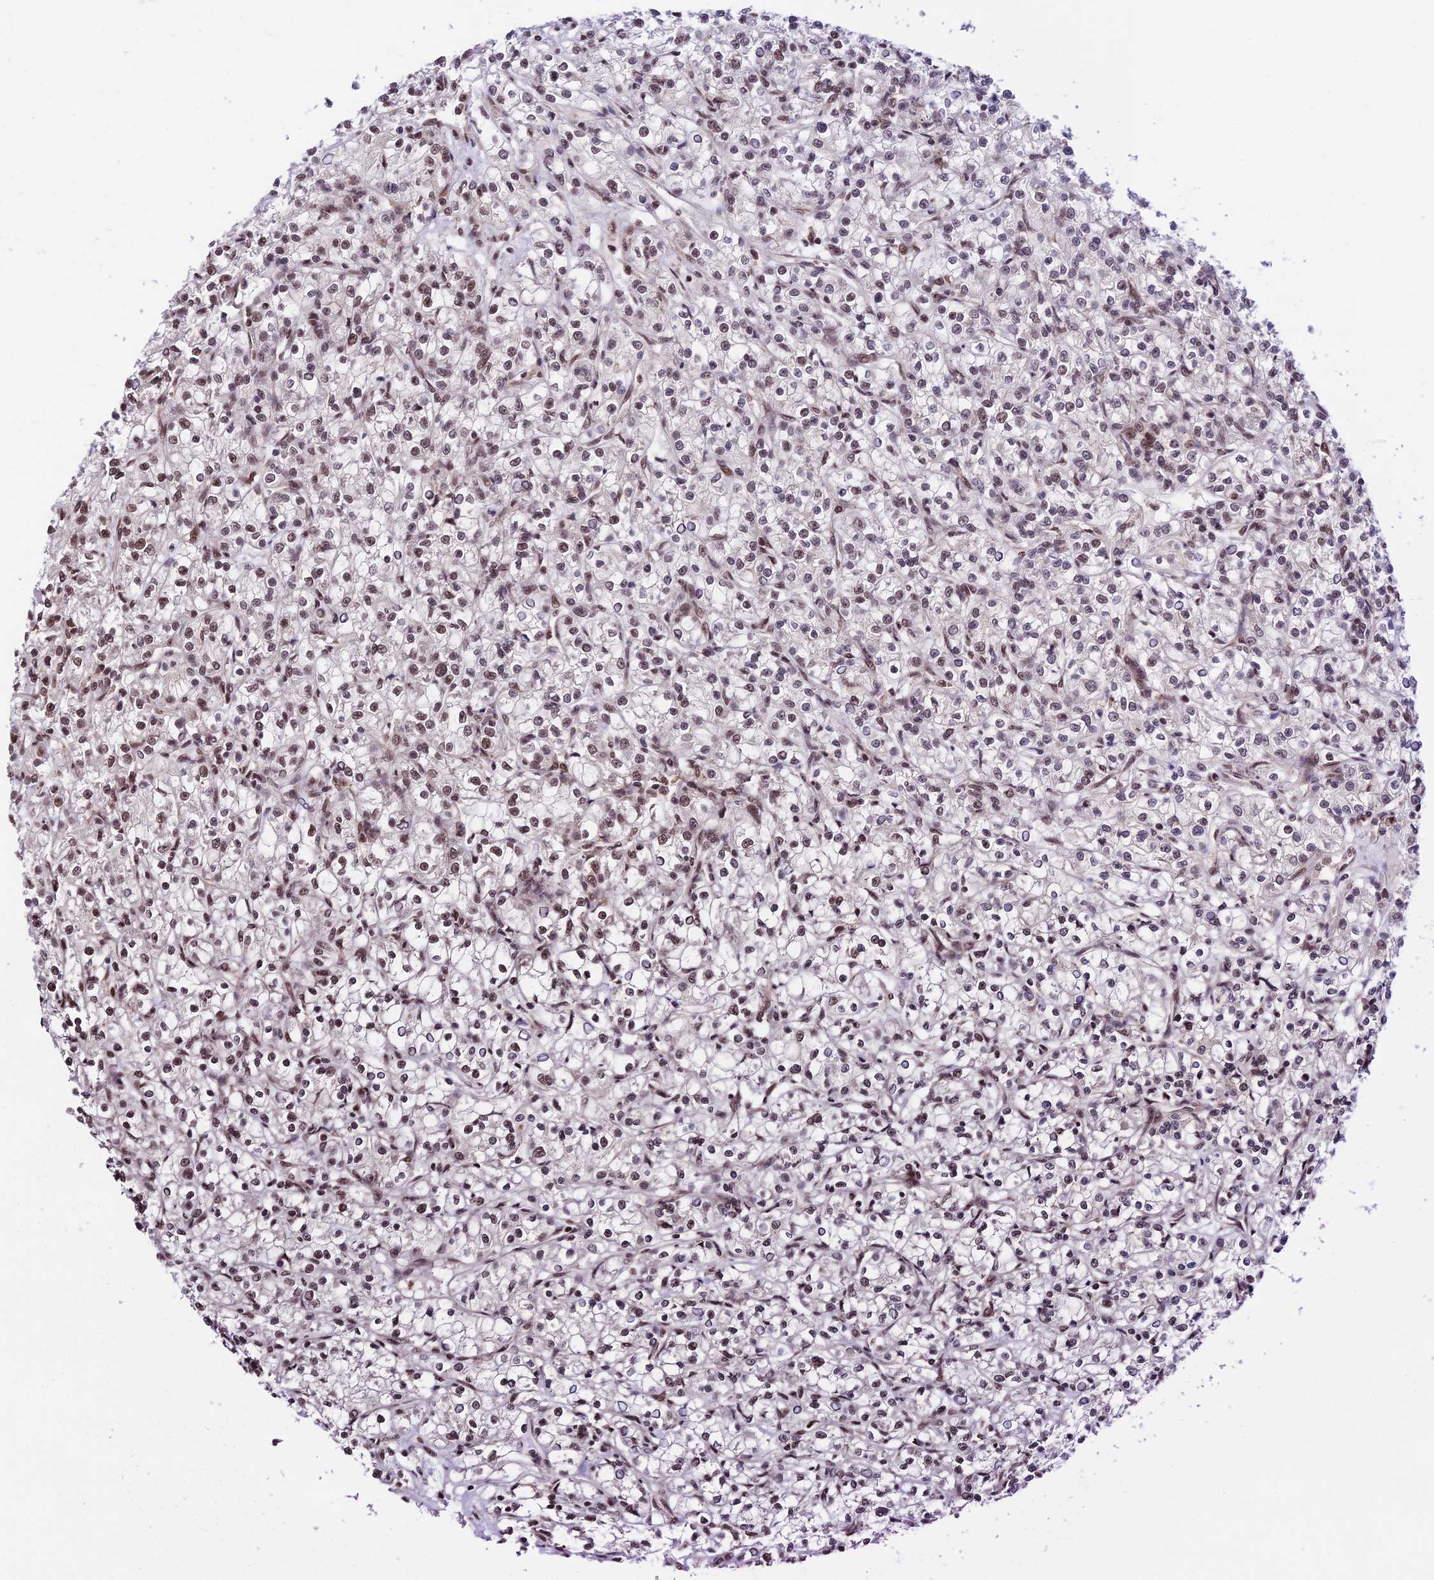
{"staining": {"intensity": "moderate", "quantity": ">75%", "location": "nuclear"}, "tissue": "renal cancer", "cell_type": "Tumor cells", "image_type": "cancer", "snomed": [{"axis": "morphology", "description": "Adenocarcinoma, NOS"}, {"axis": "topography", "description": "Kidney"}], "caption": "IHC (DAB) staining of human adenocarcinoma (renal) shows moderate nuclear protein positivity in approximately >75% of tumor cells.", "gene": "RBM42", "patient": {"sex": "female", "age": 59}}